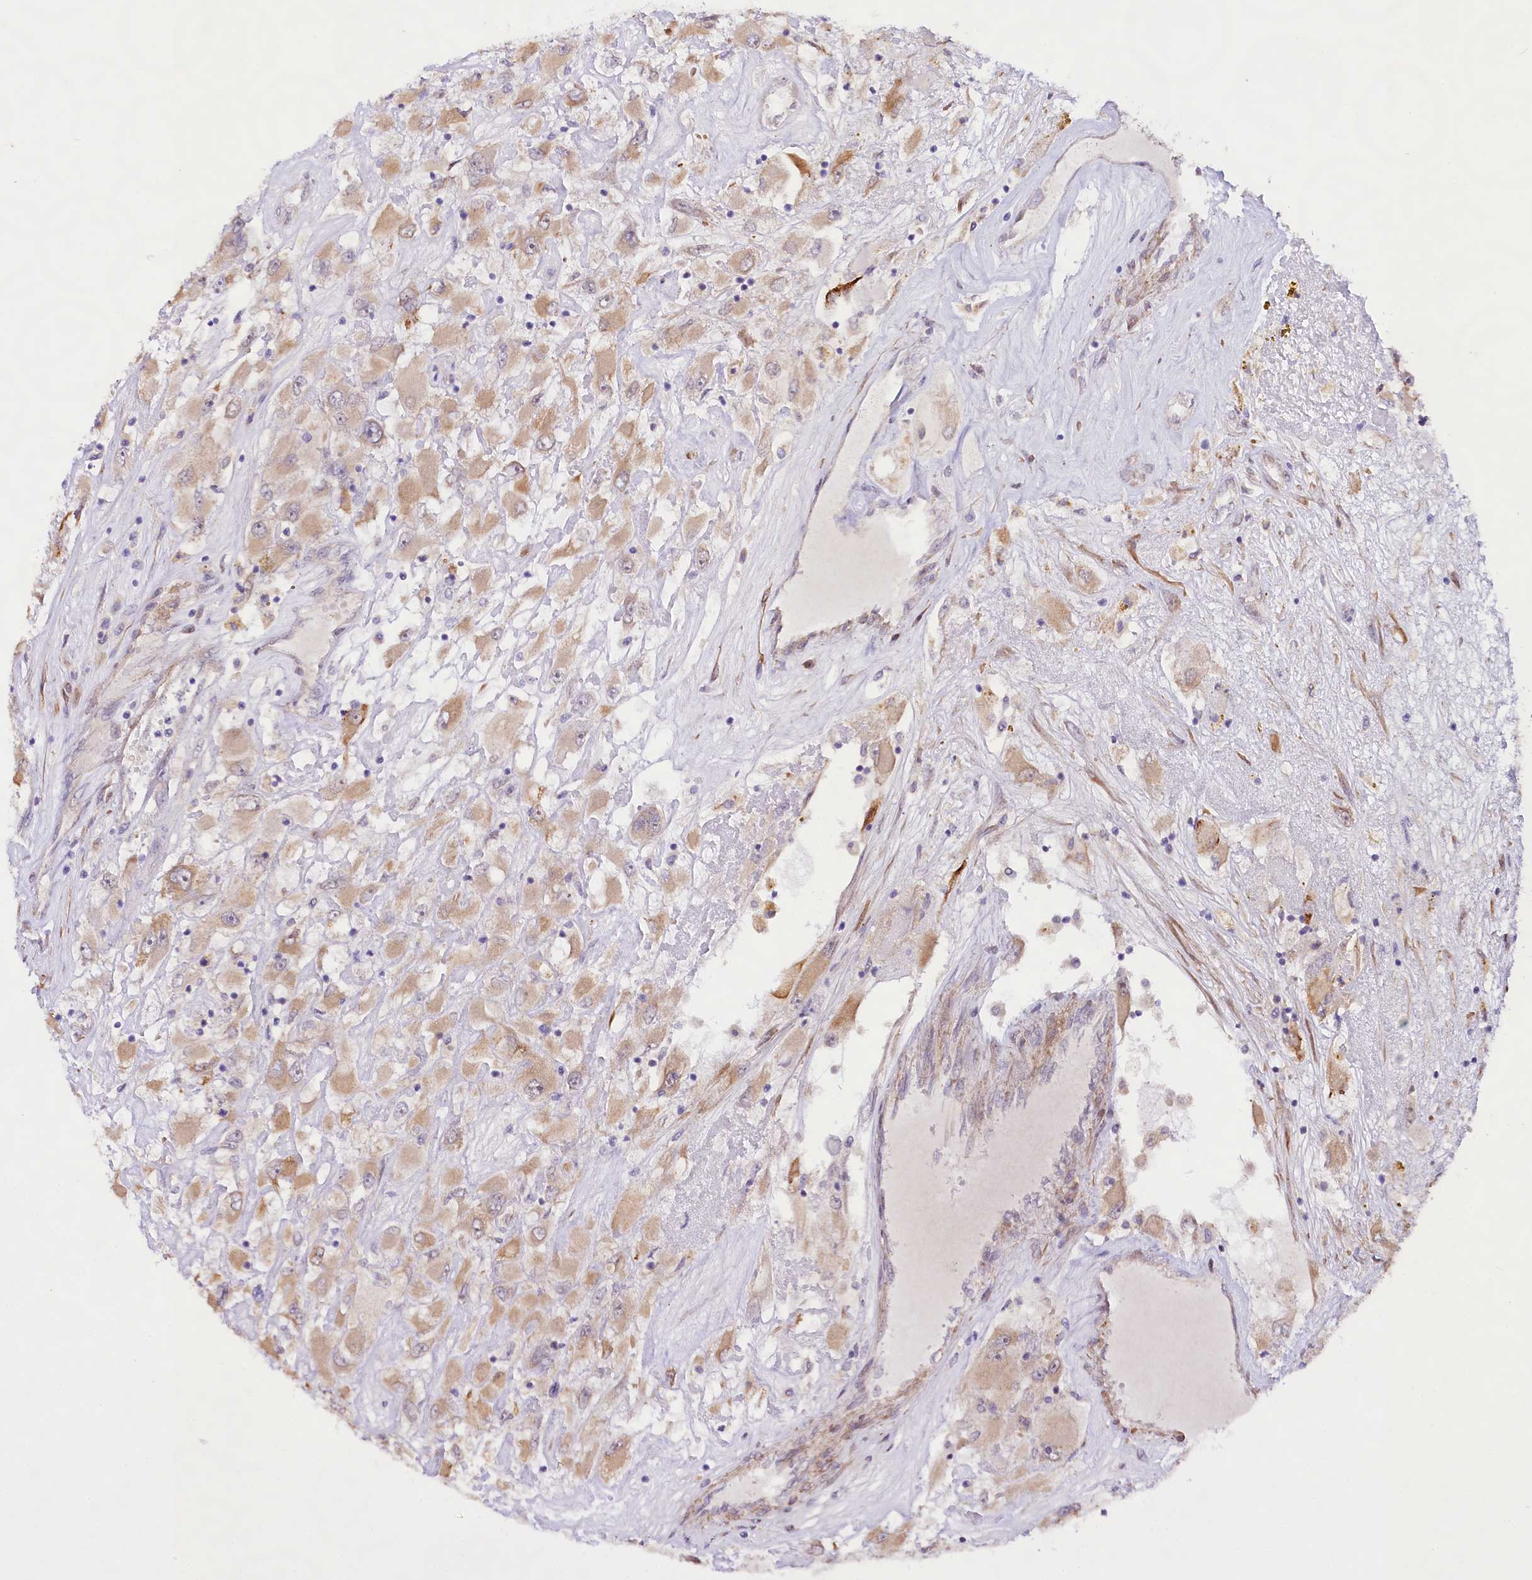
{"staining": {"intensity": "weak", "quantity": ">75%", "location": "cytoplasmic/membranous"}, "tissue": "renal cancer", "cell_type": "Tumor cells", "image_type": "cancer", "snomed": [{"axis": "morphology", "description": "Adenocarcinoma, NOS"}, {"axis": "topography", "description": "Kidney"}], "caption": "There is low levels of weak cytoplasmic/membranous staining in tumor cells of renal cancer (adenocarcinoma), as demonstrated by immunohistochemical staining (brown color).", "gene": "VPS11", "patient": {"sex": "female", "age": 52}}